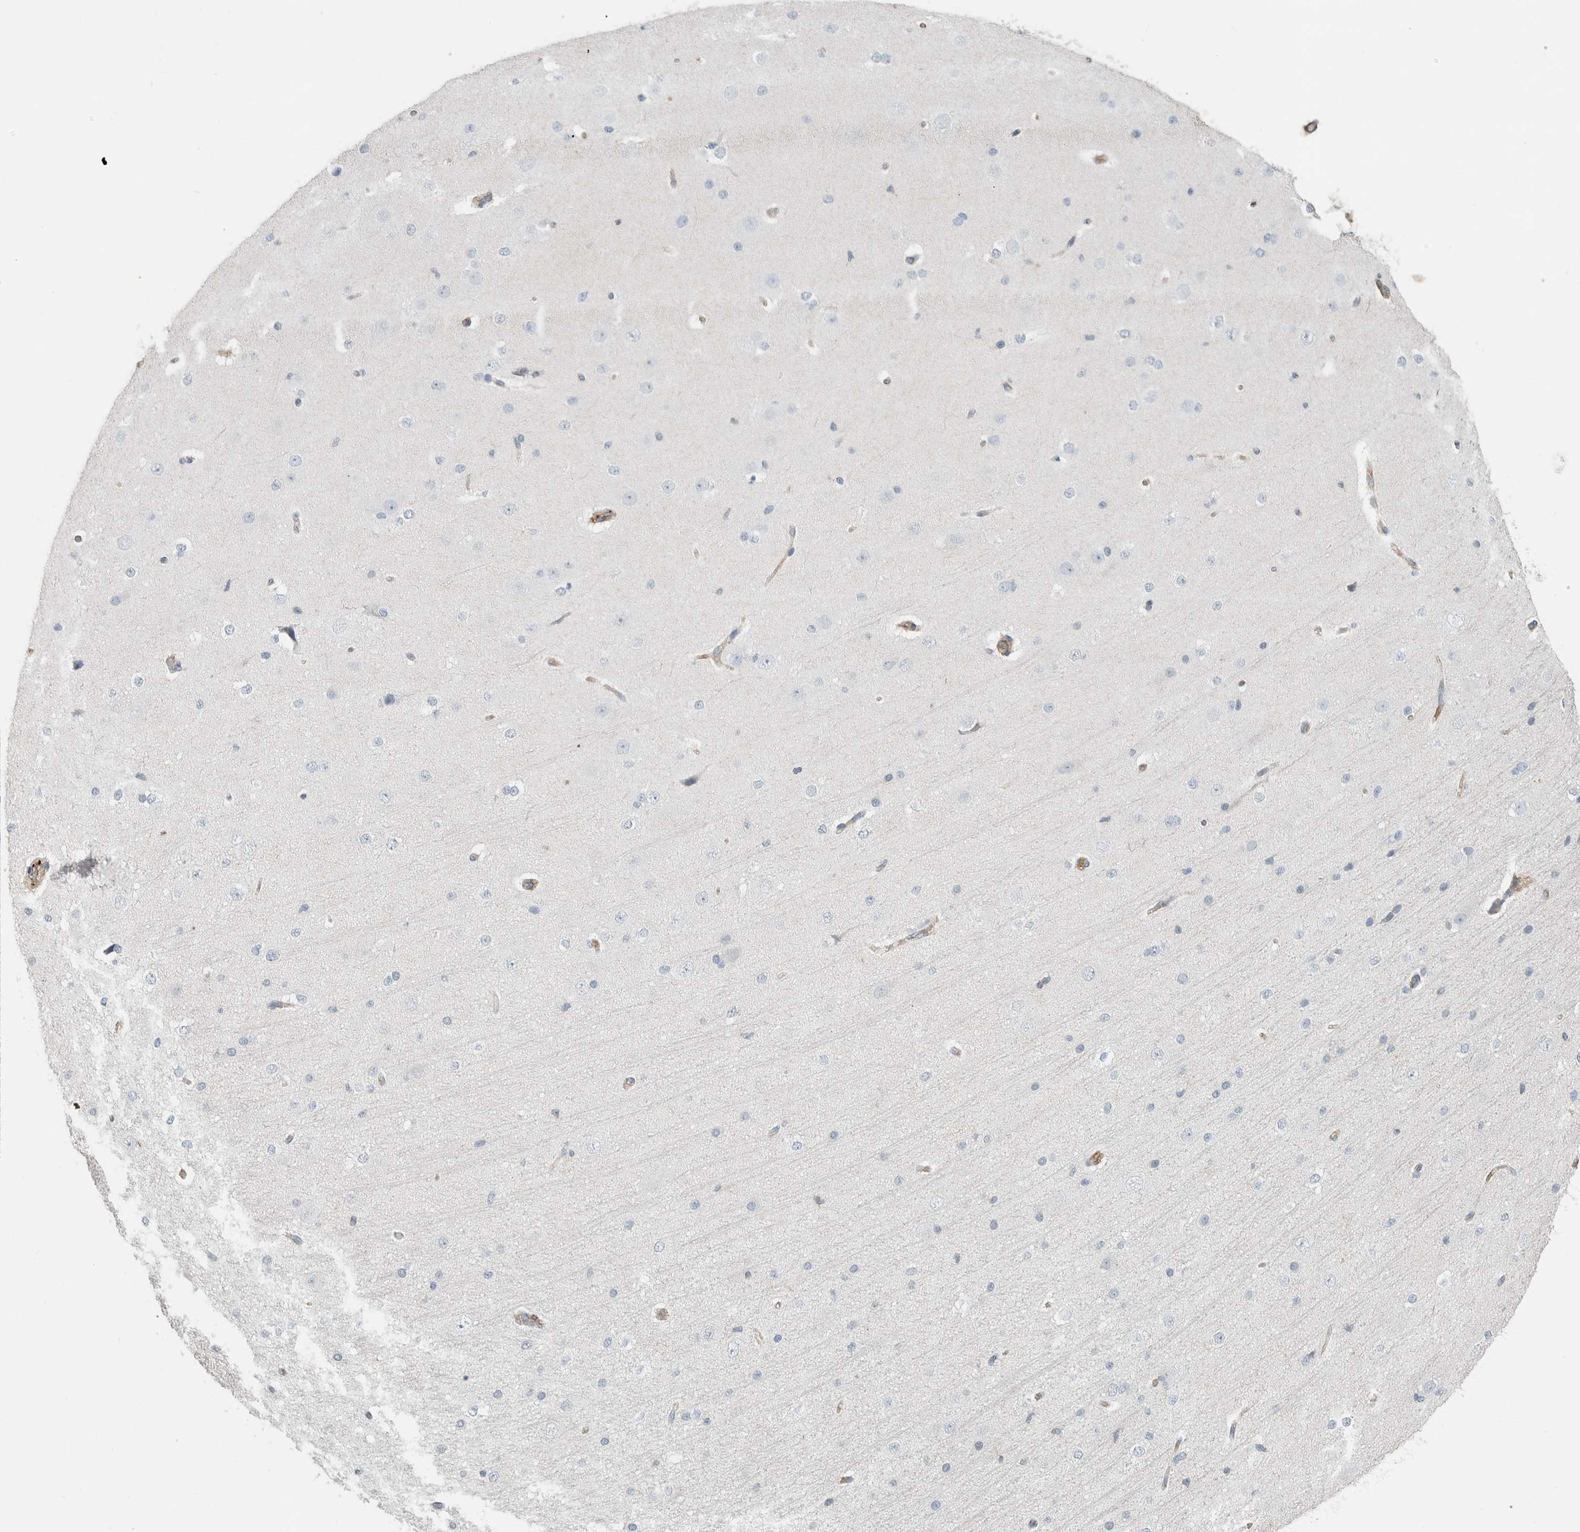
{"staining": {"intensity": "moderate", "quantity": "25%-75%", "location": "cytoplasmic/membranous"}, "tissue": "cerebral cortex", "cell_type": "Endothelial cells", "image_type": "normal", "snomed": [{"axis": "morphology", "description": "Normal tissue, NOS"}, {"axis": "morphology", "description": "Developmental malformation"}, {"axis": "topography", "description": "Cerebral cortex"}], "caption": "An IHC photomicrograph of normal tissue is shown. Protein staining in brown highlights moderate cytoplasmic/membranous positivity in cerebral cortex within endothelial cells.", "gene": "LY86", "patient": {"sex": "female", "age": 30}}